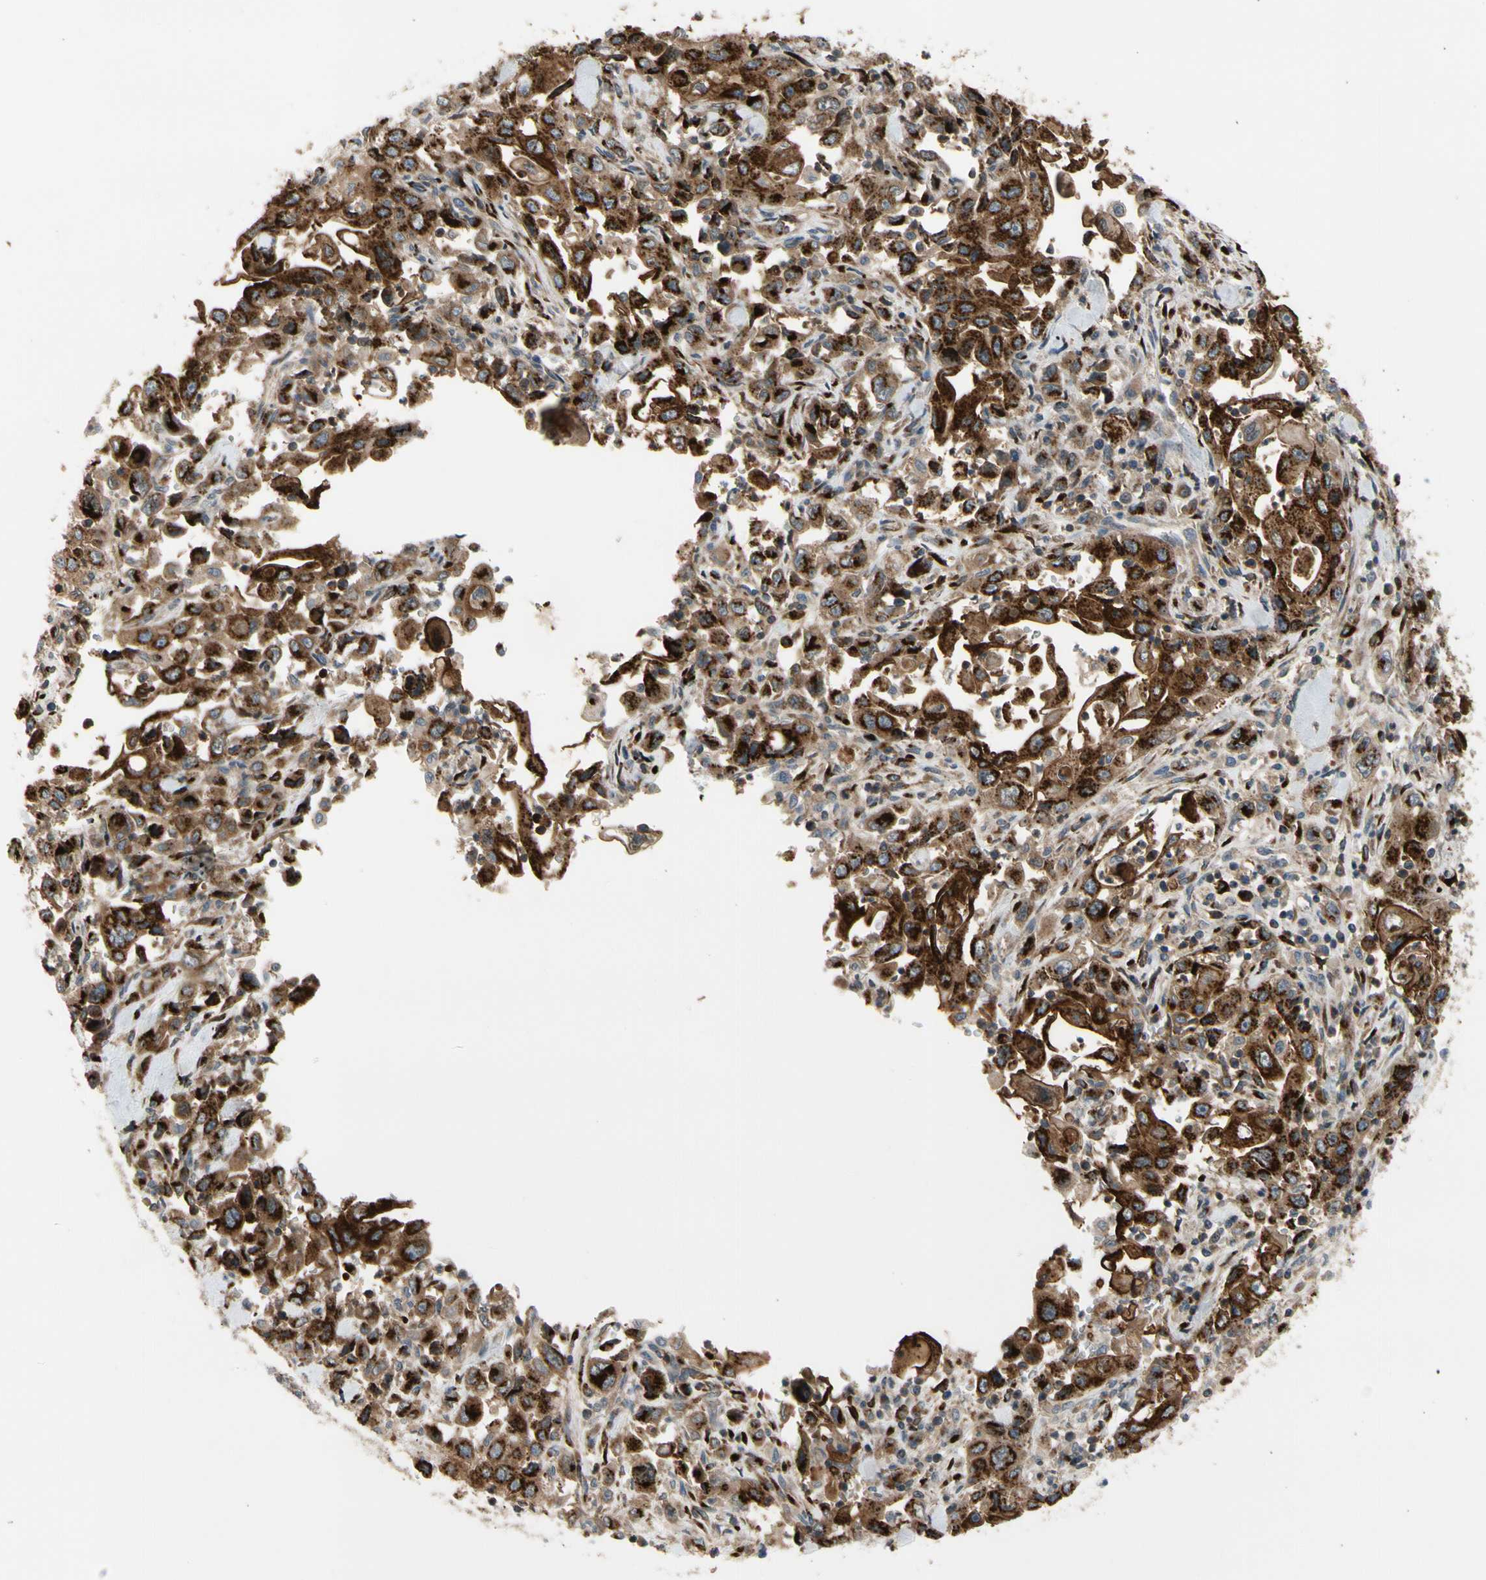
{"staining": {"intensity": "strong", "quantity": ">75%", "location": "cytoplasmic/membranous"}, "tissue": "pancreatic cancer", "cell_type": "Tumor cells", "image_type": "cancer", "snomed": [{"axis": "morphology", "description": "Adenocarcinoma, NOS"}, {"axis": "topography", "description": "Pancreas"}], "caption": "About >75% of tumor cells in pancreatic cancer display strong cytoplasmic/membranous protein positivity as visualized by brown immunohistochemical staining.", "gene": "GALNT5", "patient": {"sex": "male", "age": 70}}